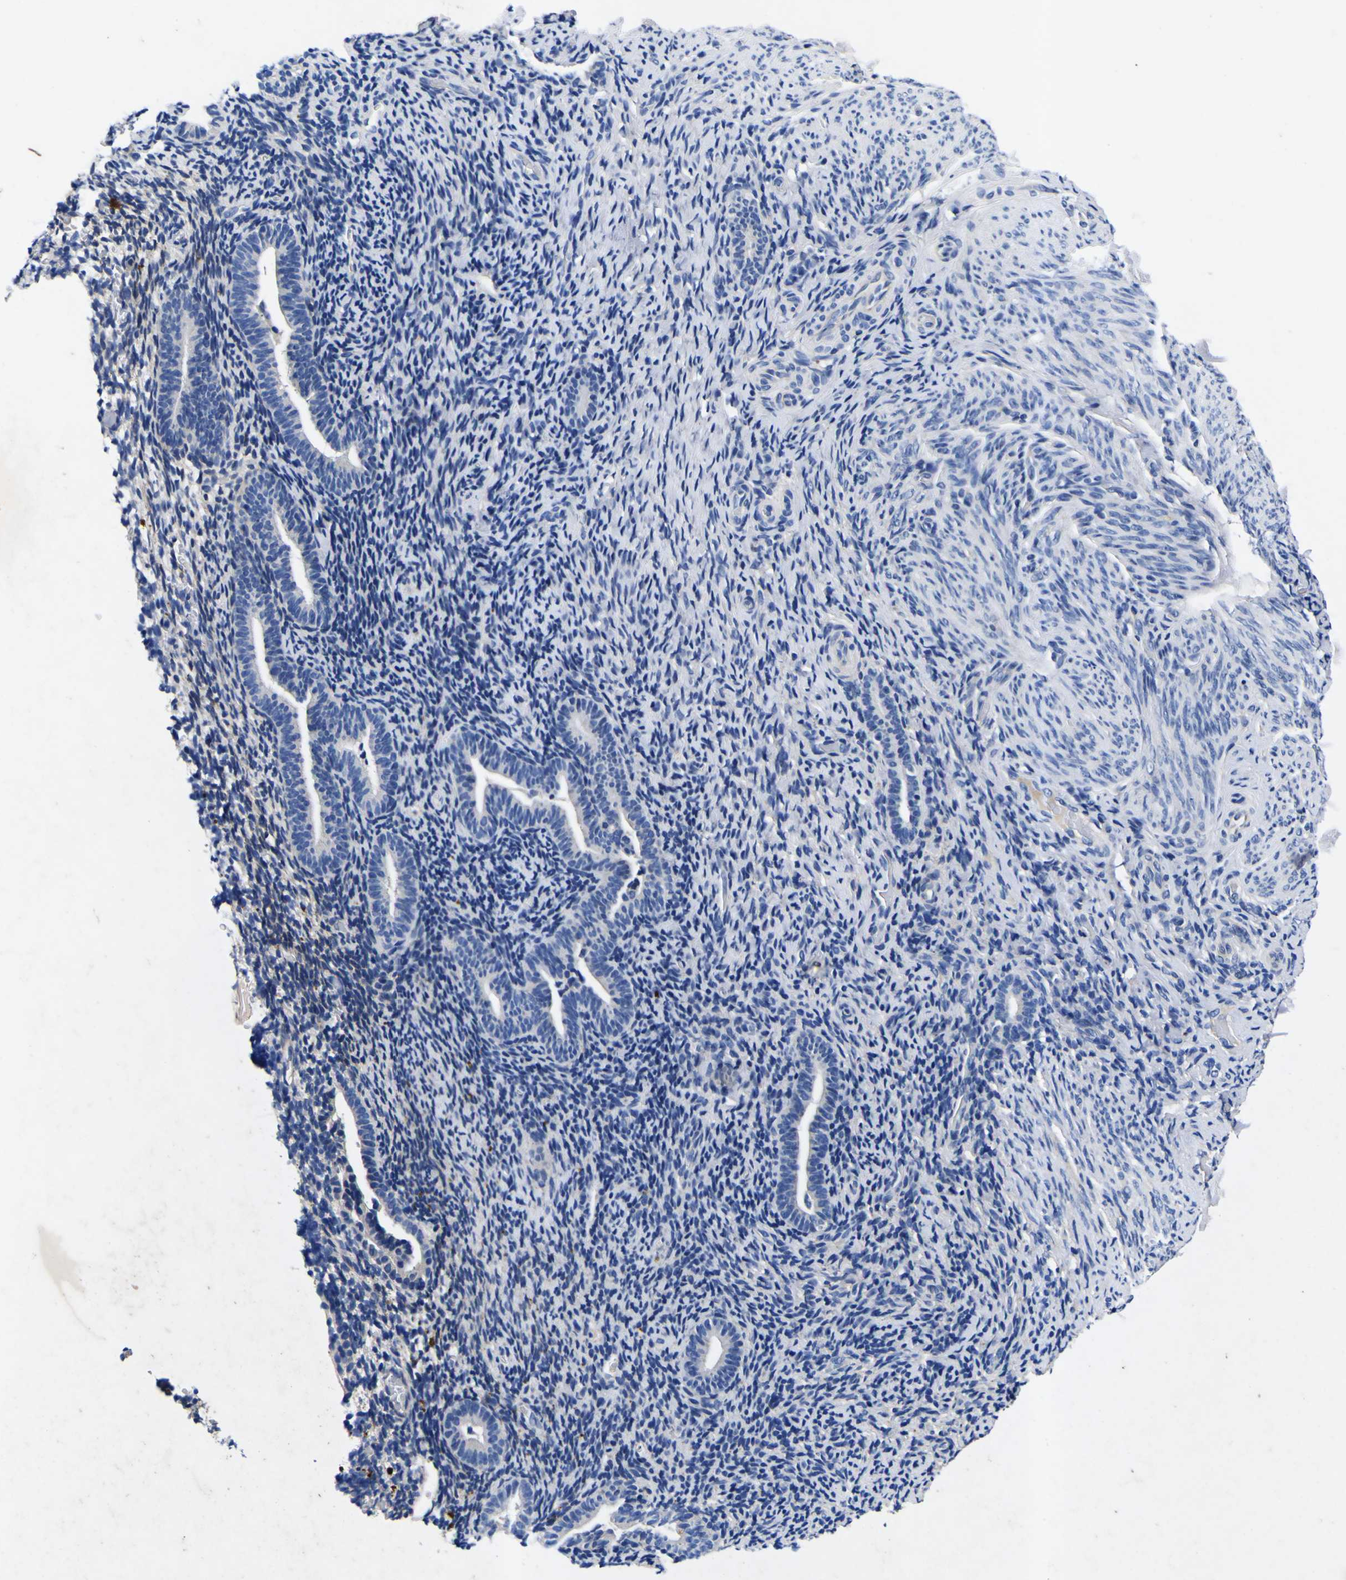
{"staining": {"intensity": "negative", "quantity": "none", "location": "none"}, "tissue": "endometrium", "cell_type": "Cells in endometrial stroma", "image_type": "normal", "snomed": [{"axis": "morphology", "description": "Normal tissue, NOS"}, {"axis": "topography", "description": "Endometrium"}], "caption": "The micrograph reveals no significant positivity in cells in endometrial stroma of endometrium.", "gene": "VASN", "patient": {"sex": "female", "age": 51}}